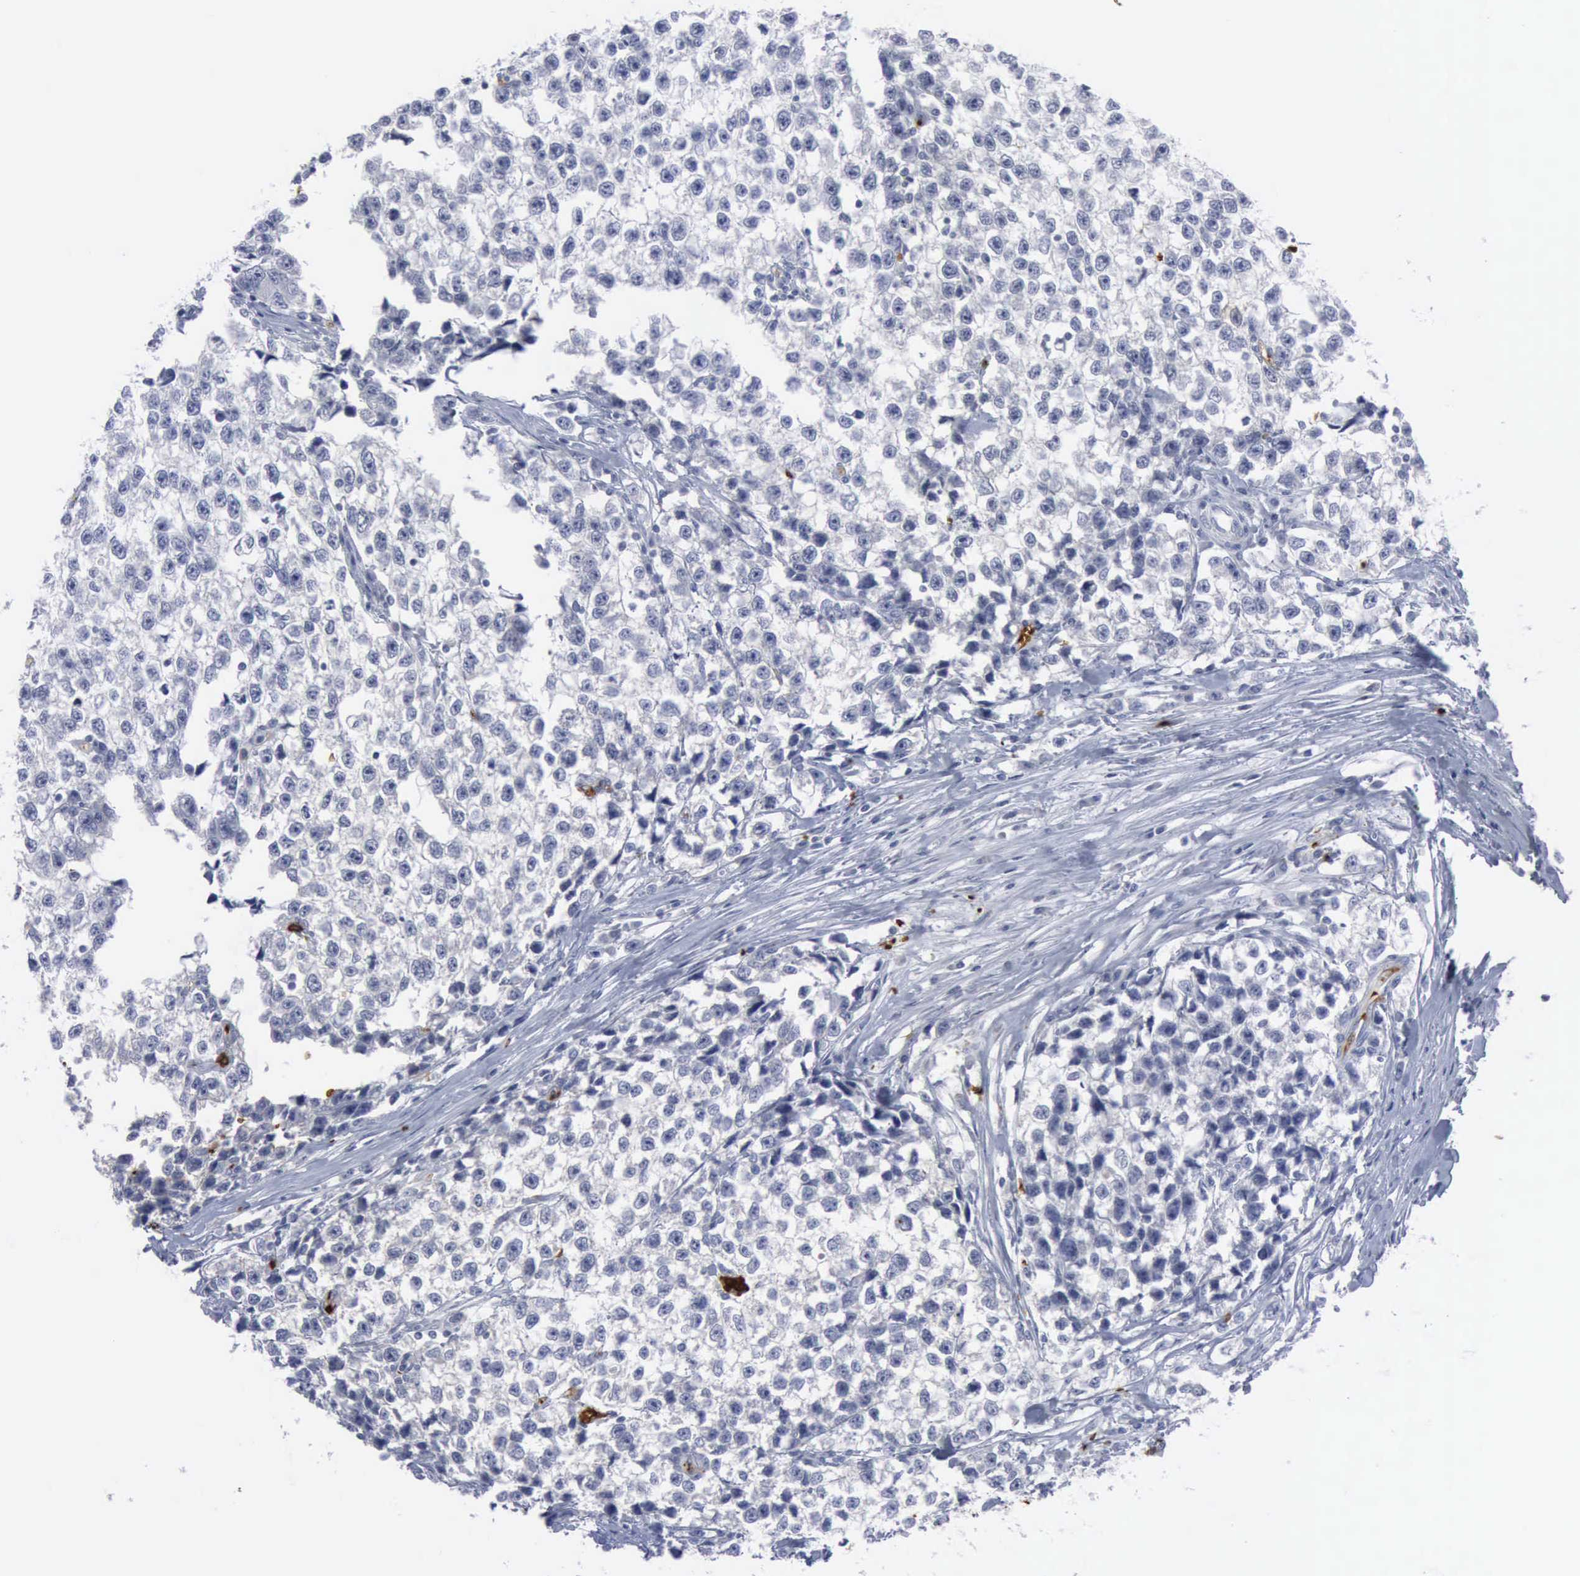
{"staining": {"intensity": "negative", "quantity": "none", "location": "none"}, "tissue": "testis cancer", "cell_type": "Tumor cells", "image_type": "cancer", "snomed": [{"axis": "morphology", "description": "Seminoma, NOS"}, {"axis": "morphology", "description": "Carcinoma, Embryonal, NOS"}, {"axis": "topography", "description": "Testis"}], "caption": "Tumor cells show no significant staining in embryonal carcinoma (testis). (DAB (3,3'-diaminobenzidine) IHC with hematoxylin counter stain).", "gene": "TGFB1", "patient": {"sex": "male", "age": 30}}